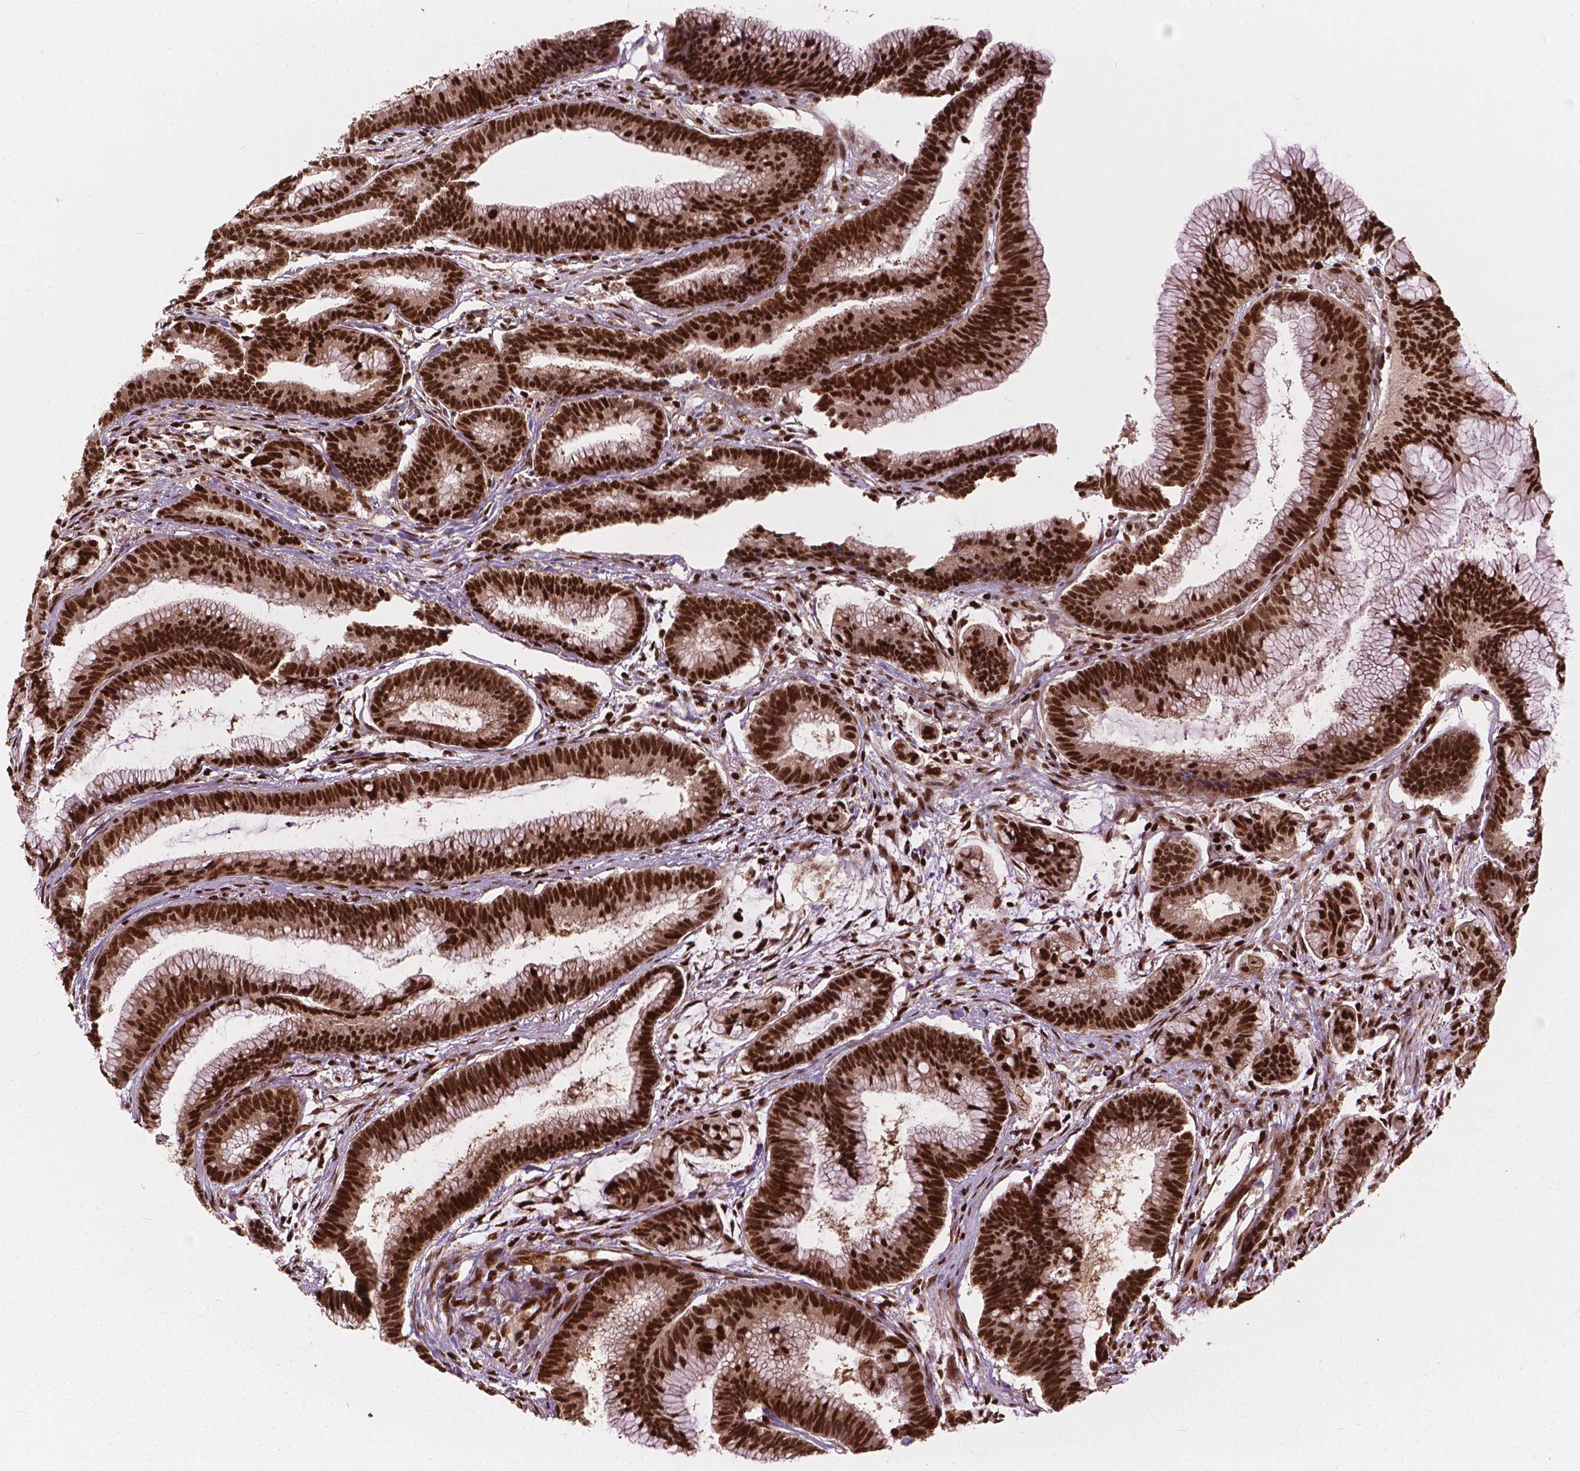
{"staining": {"intensity": "strong", "quantity": ">75%", "location": "nuclear"}, "tissue": "colorectal cancer", "cell_type": "Tumor cells", "image_type": "cancer", "snomed": [{"axis": "morphology", "description": "Adenocarcinoma, NOS"}, {"axis": "topography", "description": "Colon"}], "caption": "Colorectal adenocarcinoma stained with a protein marker shows strong staining in tumor cells.", "gene": "ANP32B", "patient": {"sex": "female", "age": 78}}